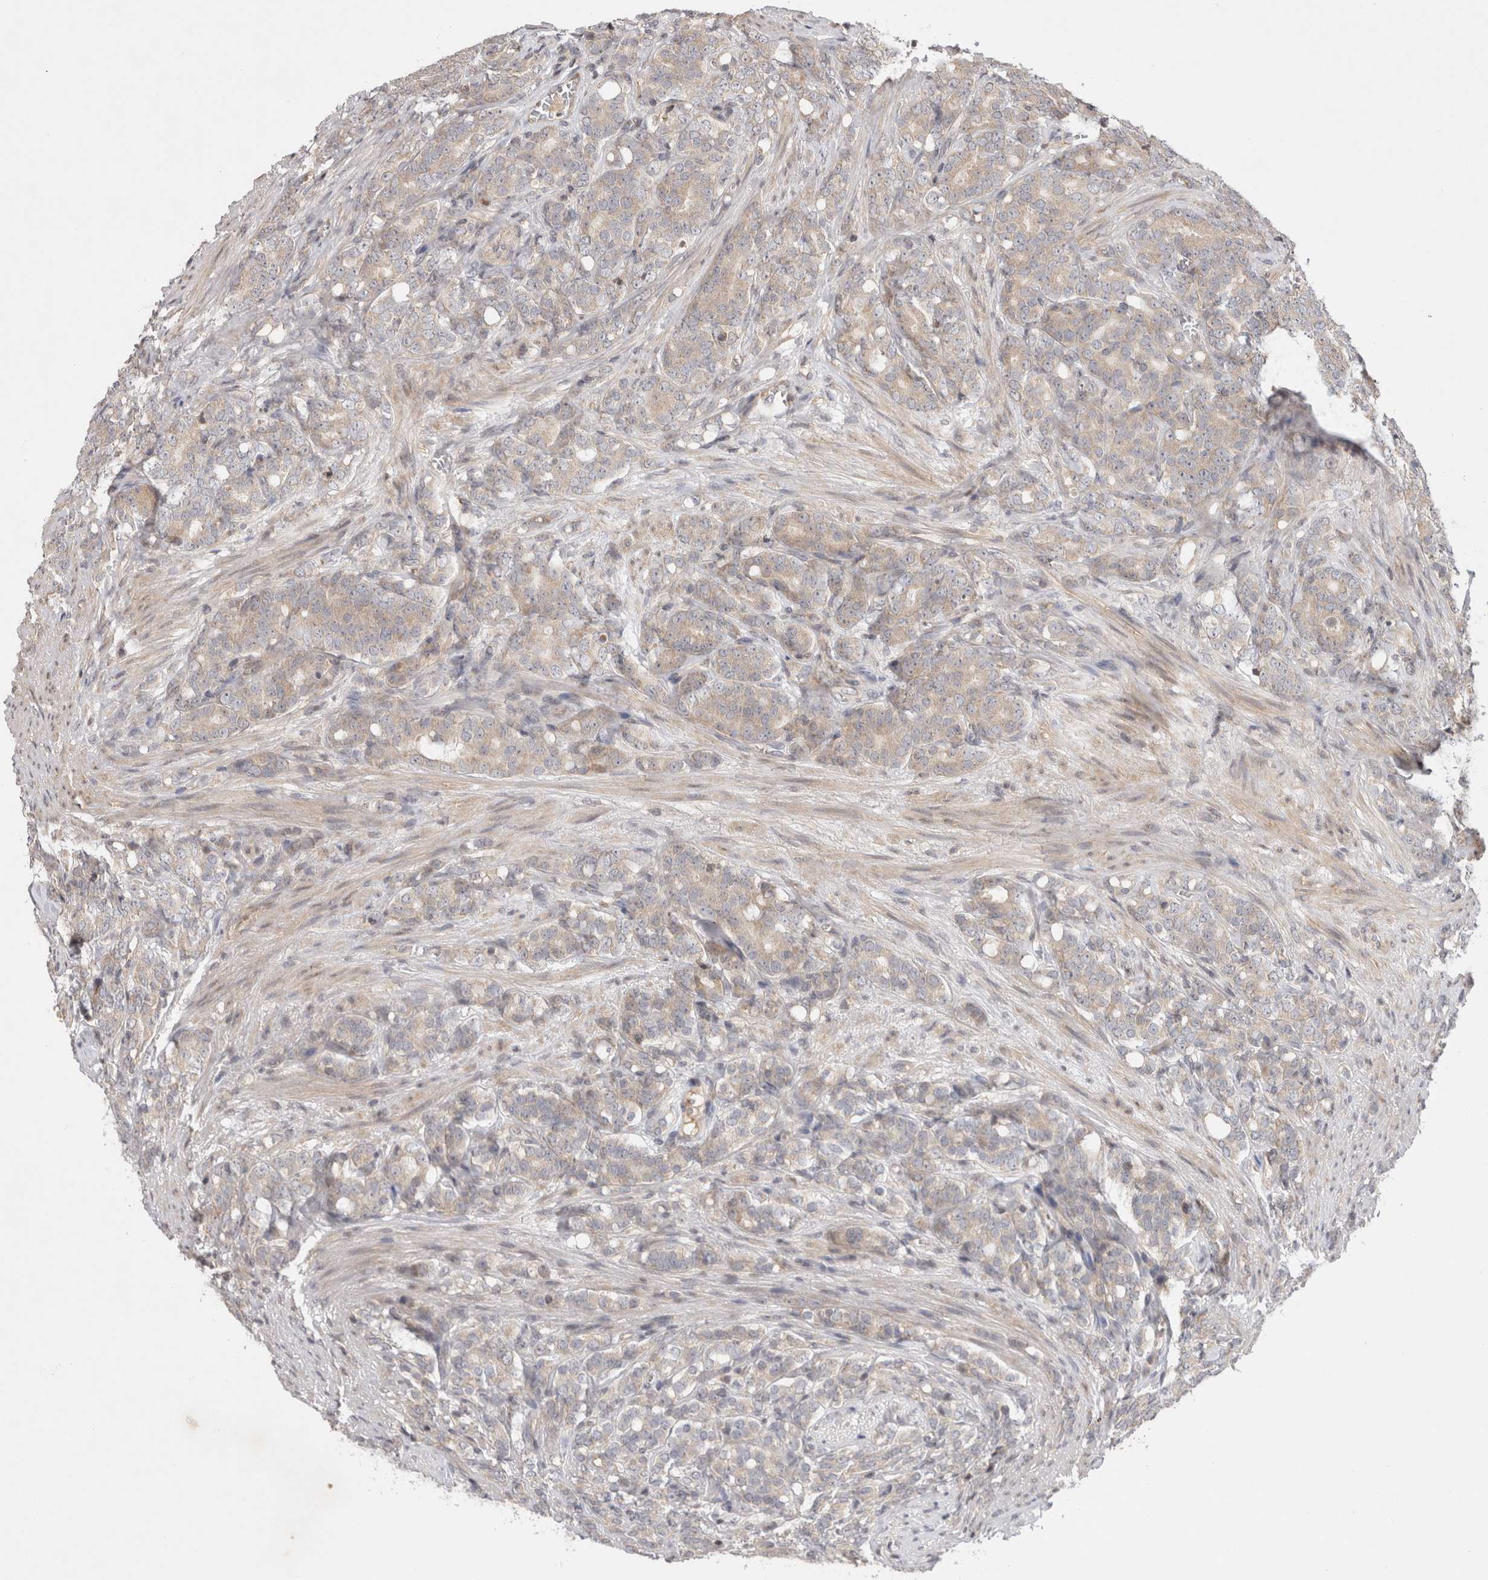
{"staining": {"intensity": "weak", "quantity": ">75%", "location": "cytoplasmic/membranous"}, "tissue": "prostate cancer", "cell_type": "Tumor cells", "image_type": "cancer", "snomed": [{"axis": "morphology", "description": "Adenocarcinoma, High grade"}, {"axis": "topography", "description": "Prostate"}], "caption": "Prostate high-grade adenocarcinoma was stained to show a protein in brown. There is low levels of weak cytoplasmic/membranous expression in about >75% of tumor cells.", "gene": "EIF2AK1", "patient": {"sex": "male", "age": 62}}